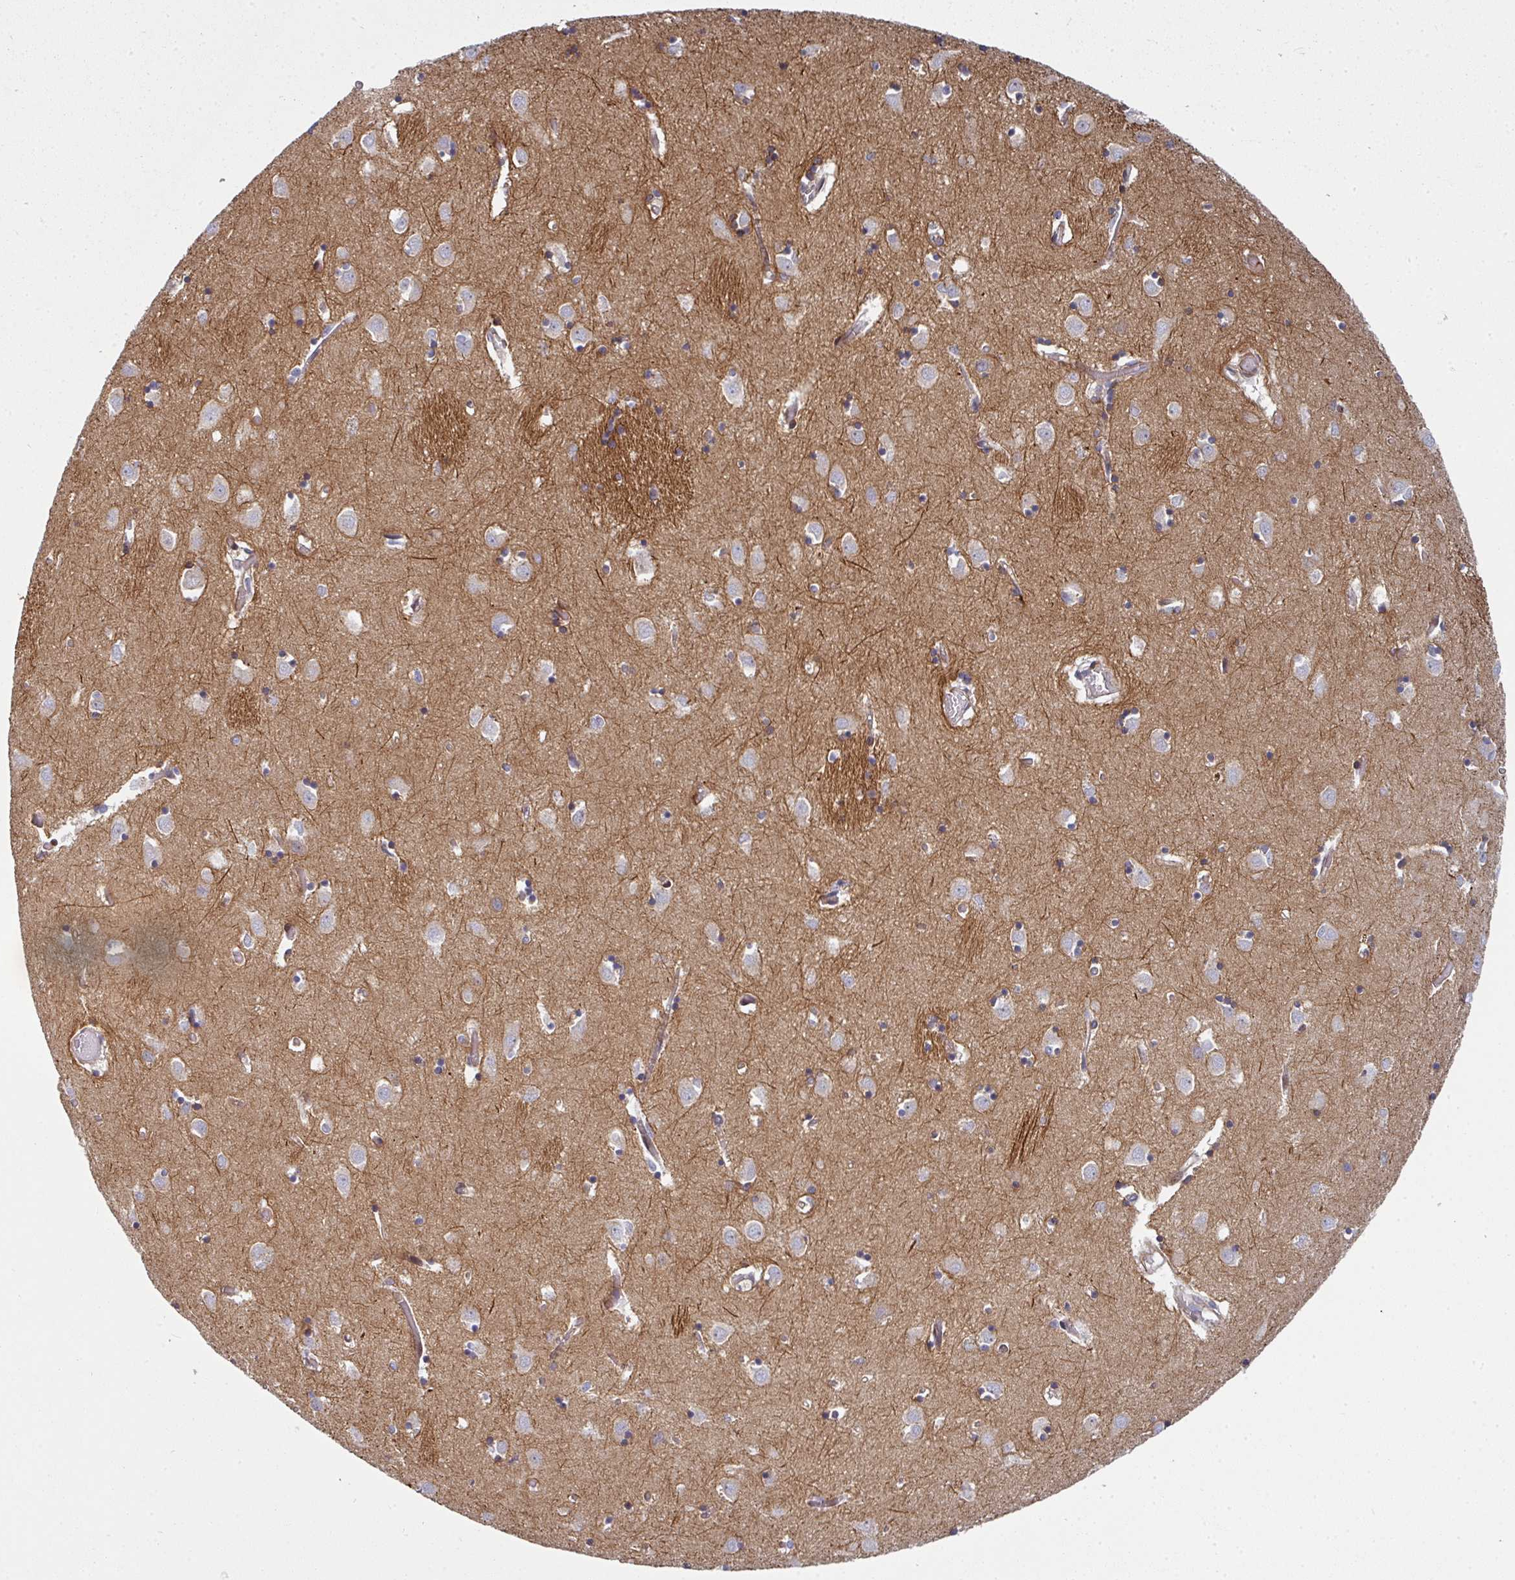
{"staining": {"intensity": "moderate", "quantity": "<25%", "location": "cytoplasmic/membranous"}, "tissue": "caudate", "cell_type": "Glial cells", "image_type": "normal", "snomed": [{"axis": "morphology", "description": "Normal tissue, NOS"}, {"axis": "topography", "description": "Lateral ventricle wall"}], "caption": "The image exhibits immunohistochemical staining of benign caudate. There is moderate cytoplasmic/membranous staining is seen in about <25% of glial cells.", "gene": "BEND5", "patient": {"sex": "male", "age": 70}}